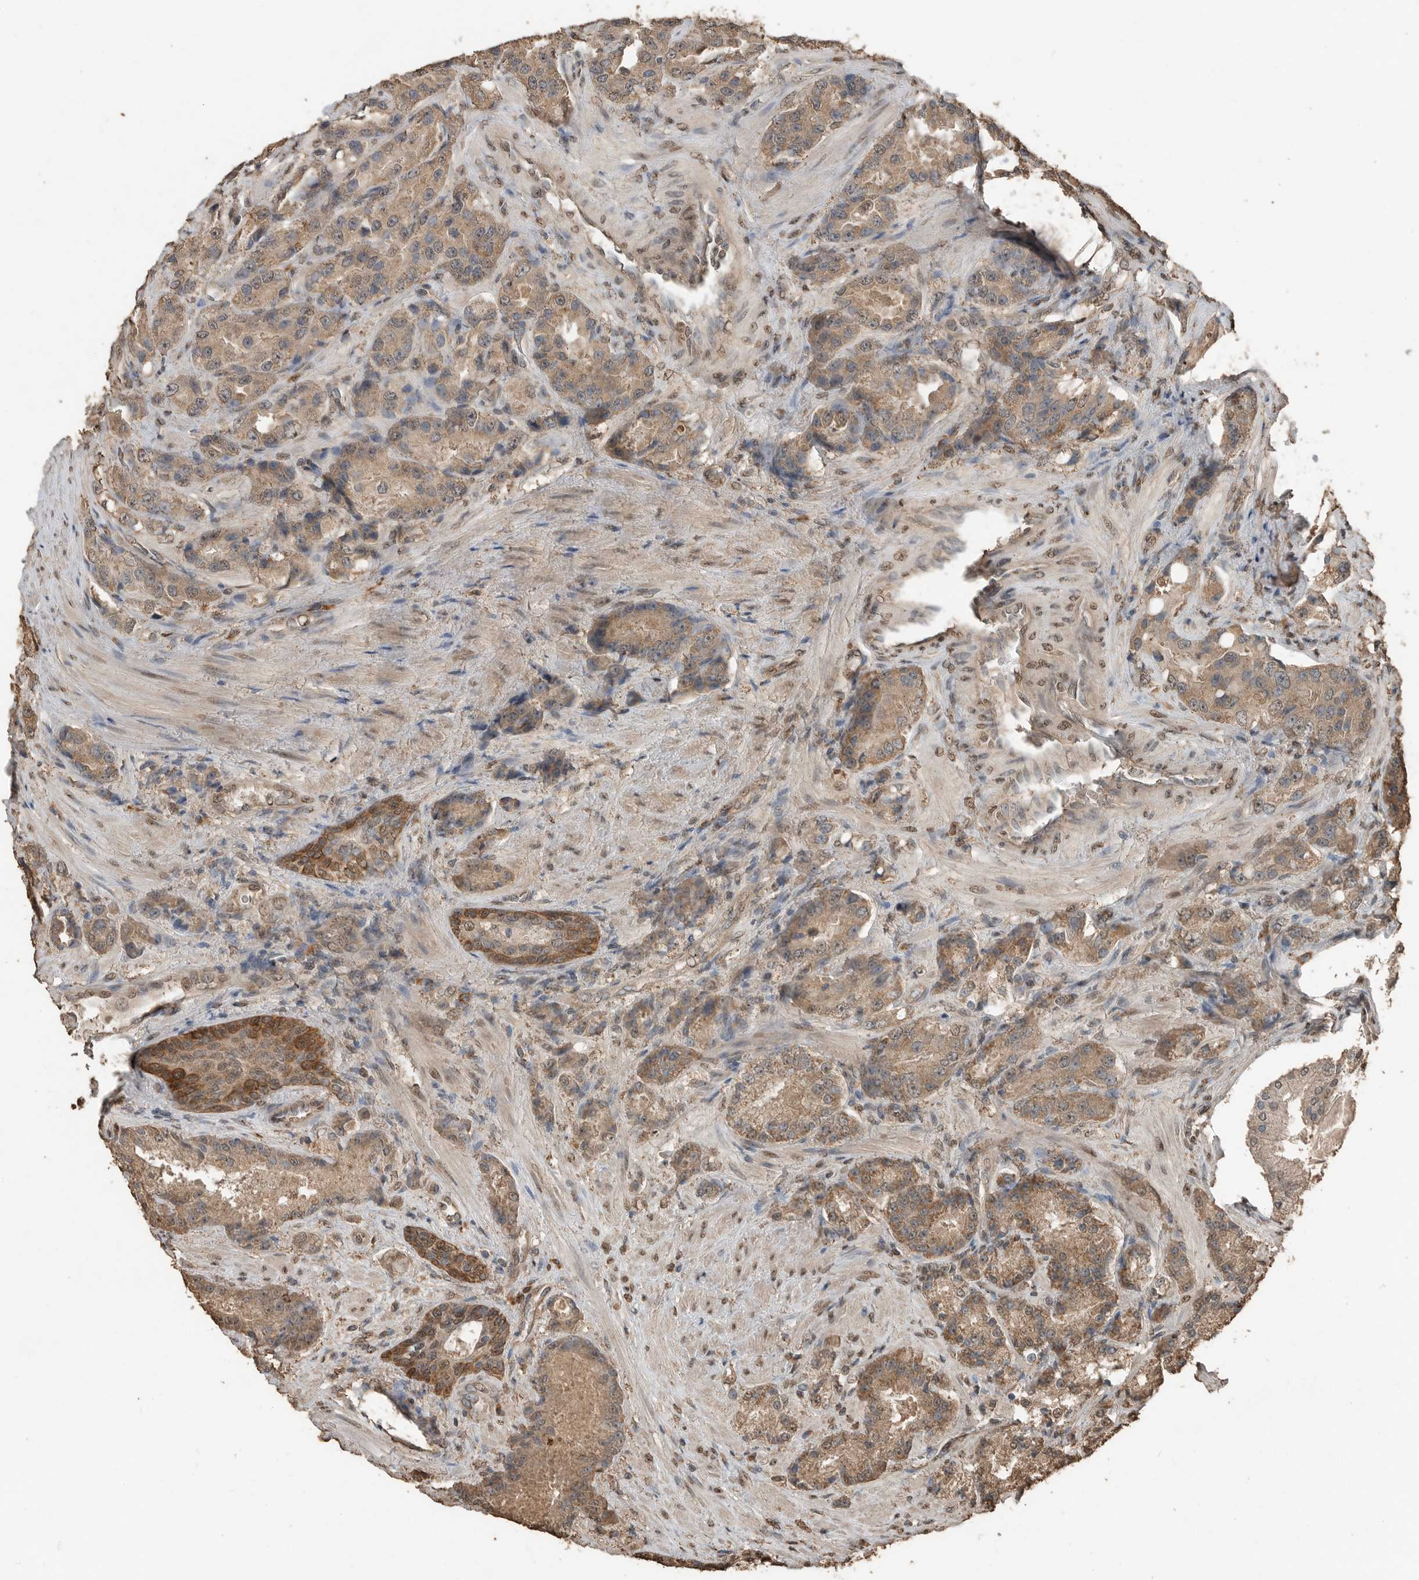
{"staining": {"intensity": "moderate", "quantity": ">75%", "location": "cytoplasmic/membranous"}, "tissue": "prostate cancer", "cell_type": "Tumor cells", "image_type": "cancer", "snomed": [{"axis": "morphology", "description": "Adenocarcinoma, High grade"}, {"axis": "topography", "description": "Prostate"}], "caption": "Prostate cancer (adenocarcinoma (high-grade)) stained for a protein demonstrates moderate cytoplasmic/membranous positivity in tumor cells. The protein of interest is shown in brown color, while the nuclei are stained blue.", "gene": "BLZF1", "patient": {"sex": "male", "age": 60}}